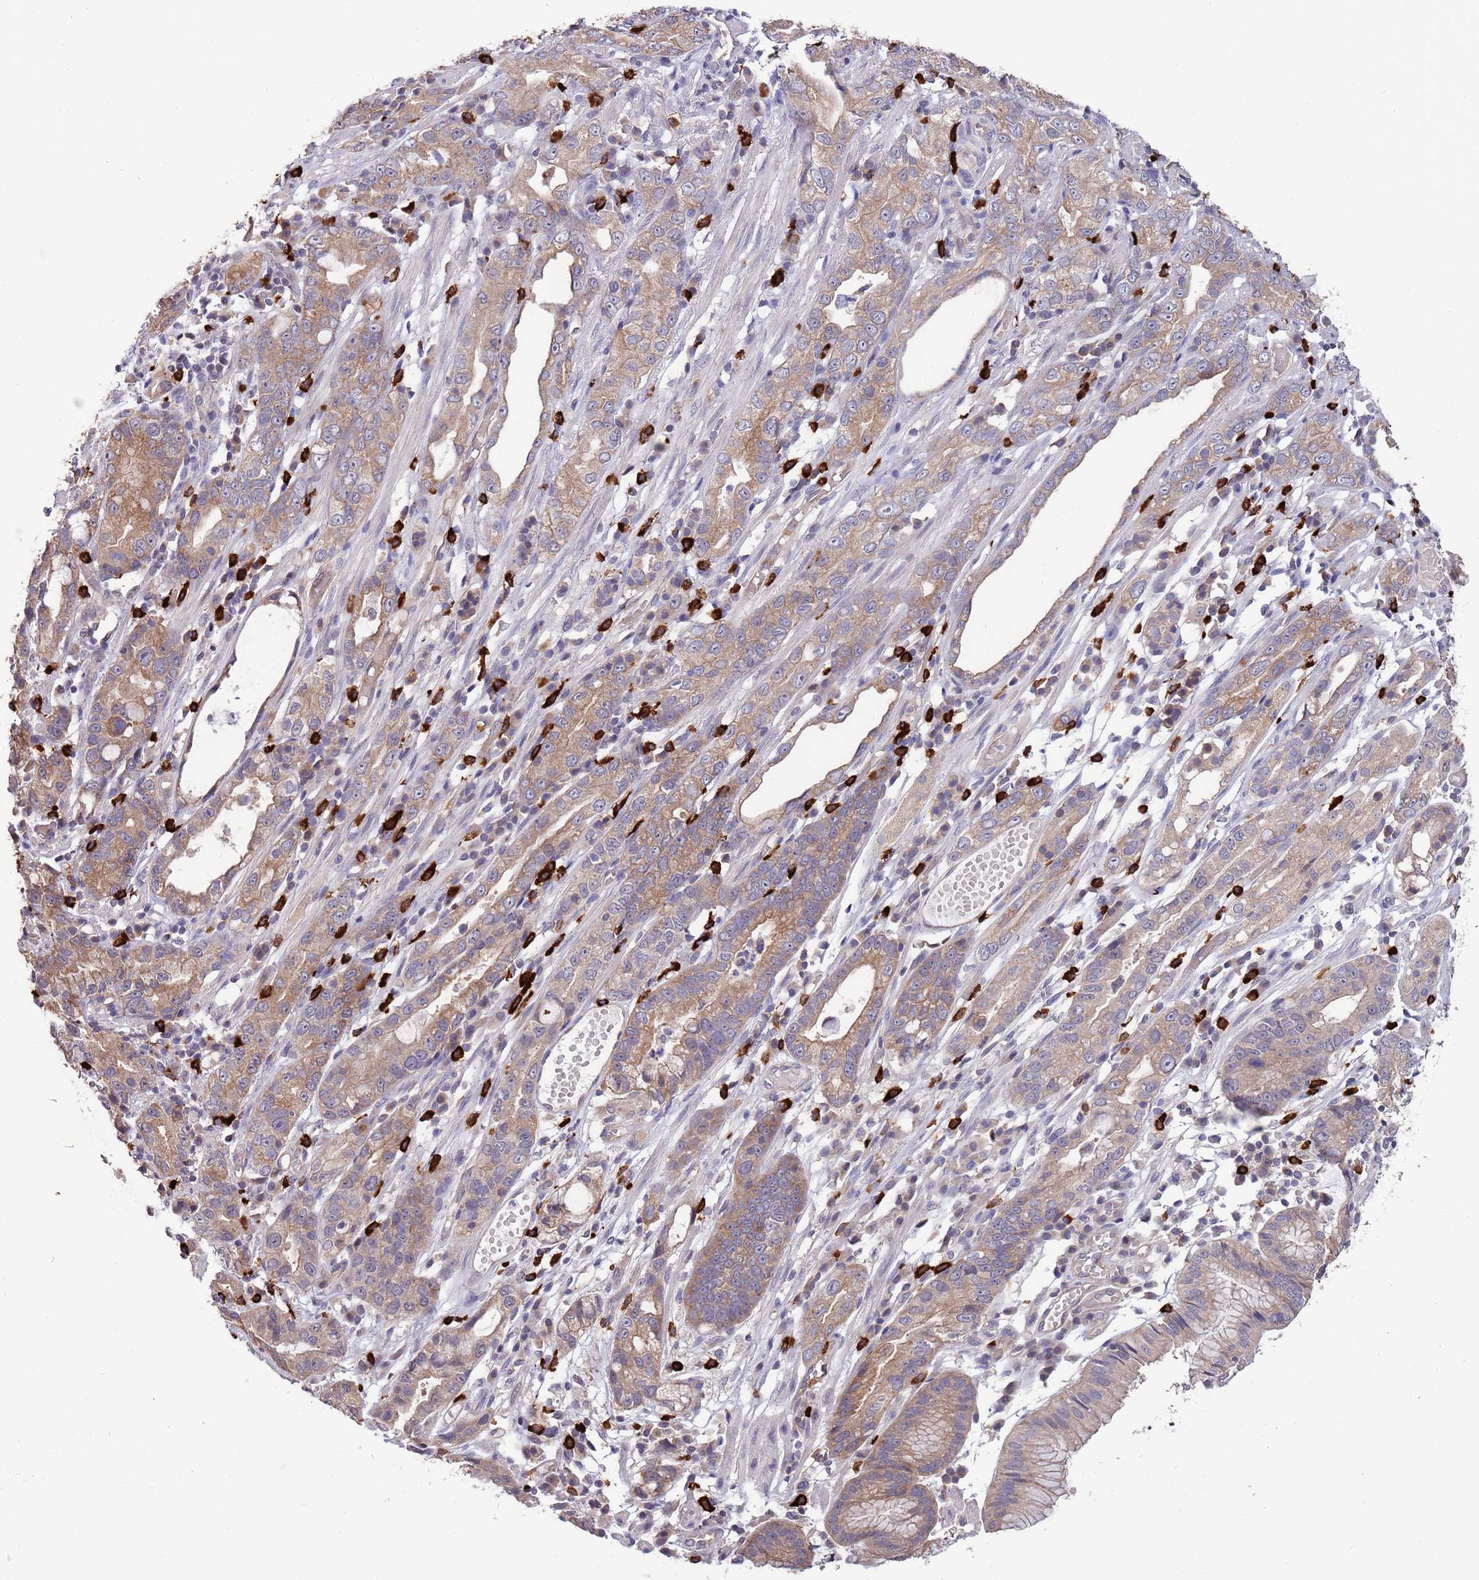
{"staining": {"intensity": "moderate", "quantity": ">75%", "location": "cytoplasmic/membranous"}, "tissue": "stomach cancer", "cell_type": "Tumor cells", "image_type": "cancer", "snomed": [{"axis": "morphology", "description": "Adenocarcinoma, NOS"}, {"axis": "topography", "description": "Stomach"}], "caption": "High-magnification brightfield microscopy of stomach adenocarcinoma stained with DAB (brown) and counterstained with hematoxylin (blue). tumor cells exhibit moderate cytoplasmic/membranous expression is appreciated in about>75% of cells.", "gene": "MARVELD2", "patient": {"sex": "male", "age": 55}}